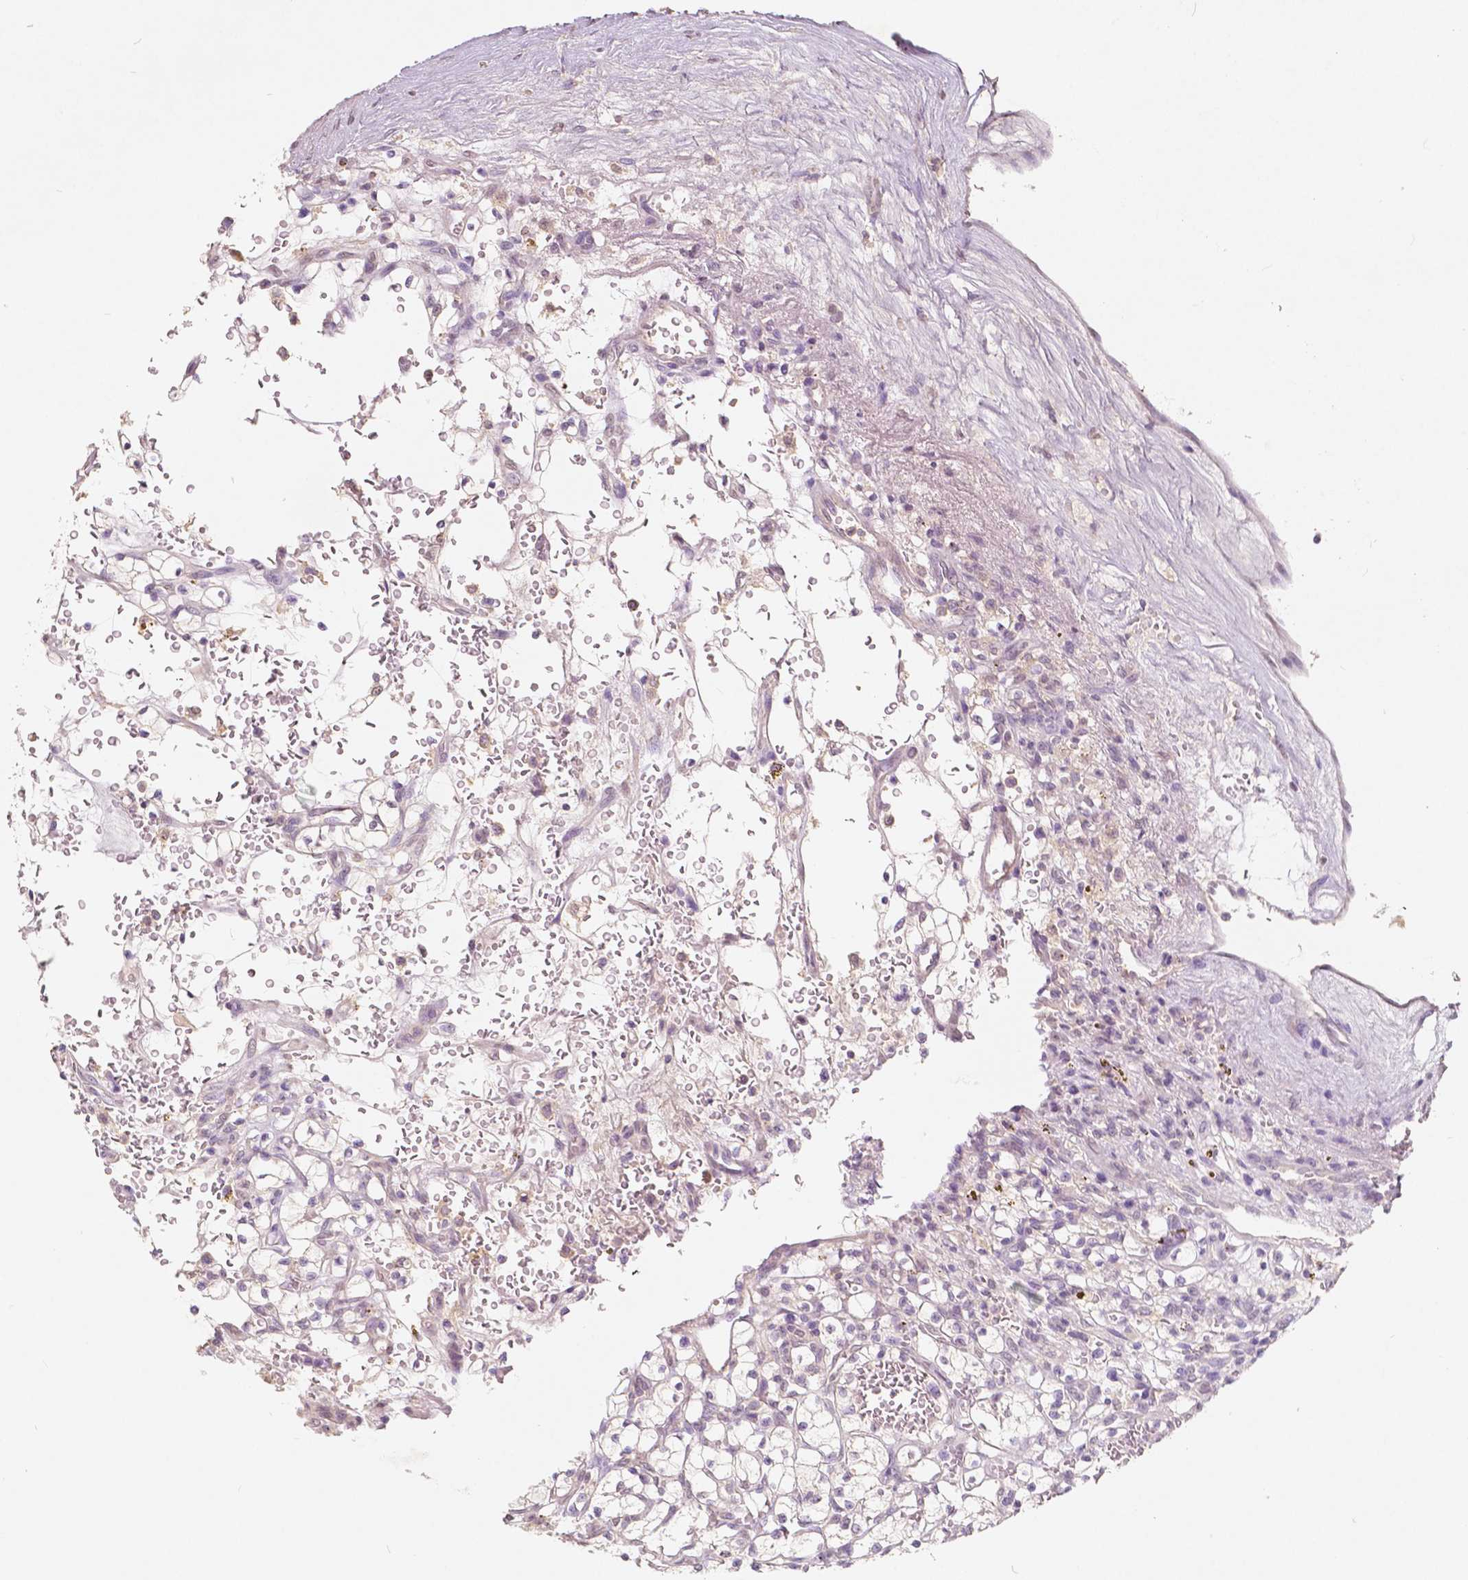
{"staining": {"intensity": "negative", "quantity": "none", "location": "none"}, "tissue": "renal cancer", "cell_type": "Tumor cells", "image_type": "cancer", "snomed": [{"axis": "morphology", "description": "Adenocarcinoma, NOS"}, {"axis": "topography", "description": "Kidney"}], "caption": "Protein analysis of renal cancer shows no significant staining in tumor cells. Brightfield microscopy of immunohistochemistry (IHC) stained with DAB (3,3'-diaminobenzidine) (brown) and hematoxylin (blue), captured at high magnification.", "gene": "SOX15", "patient": {"sex": "female", "age": 64}}